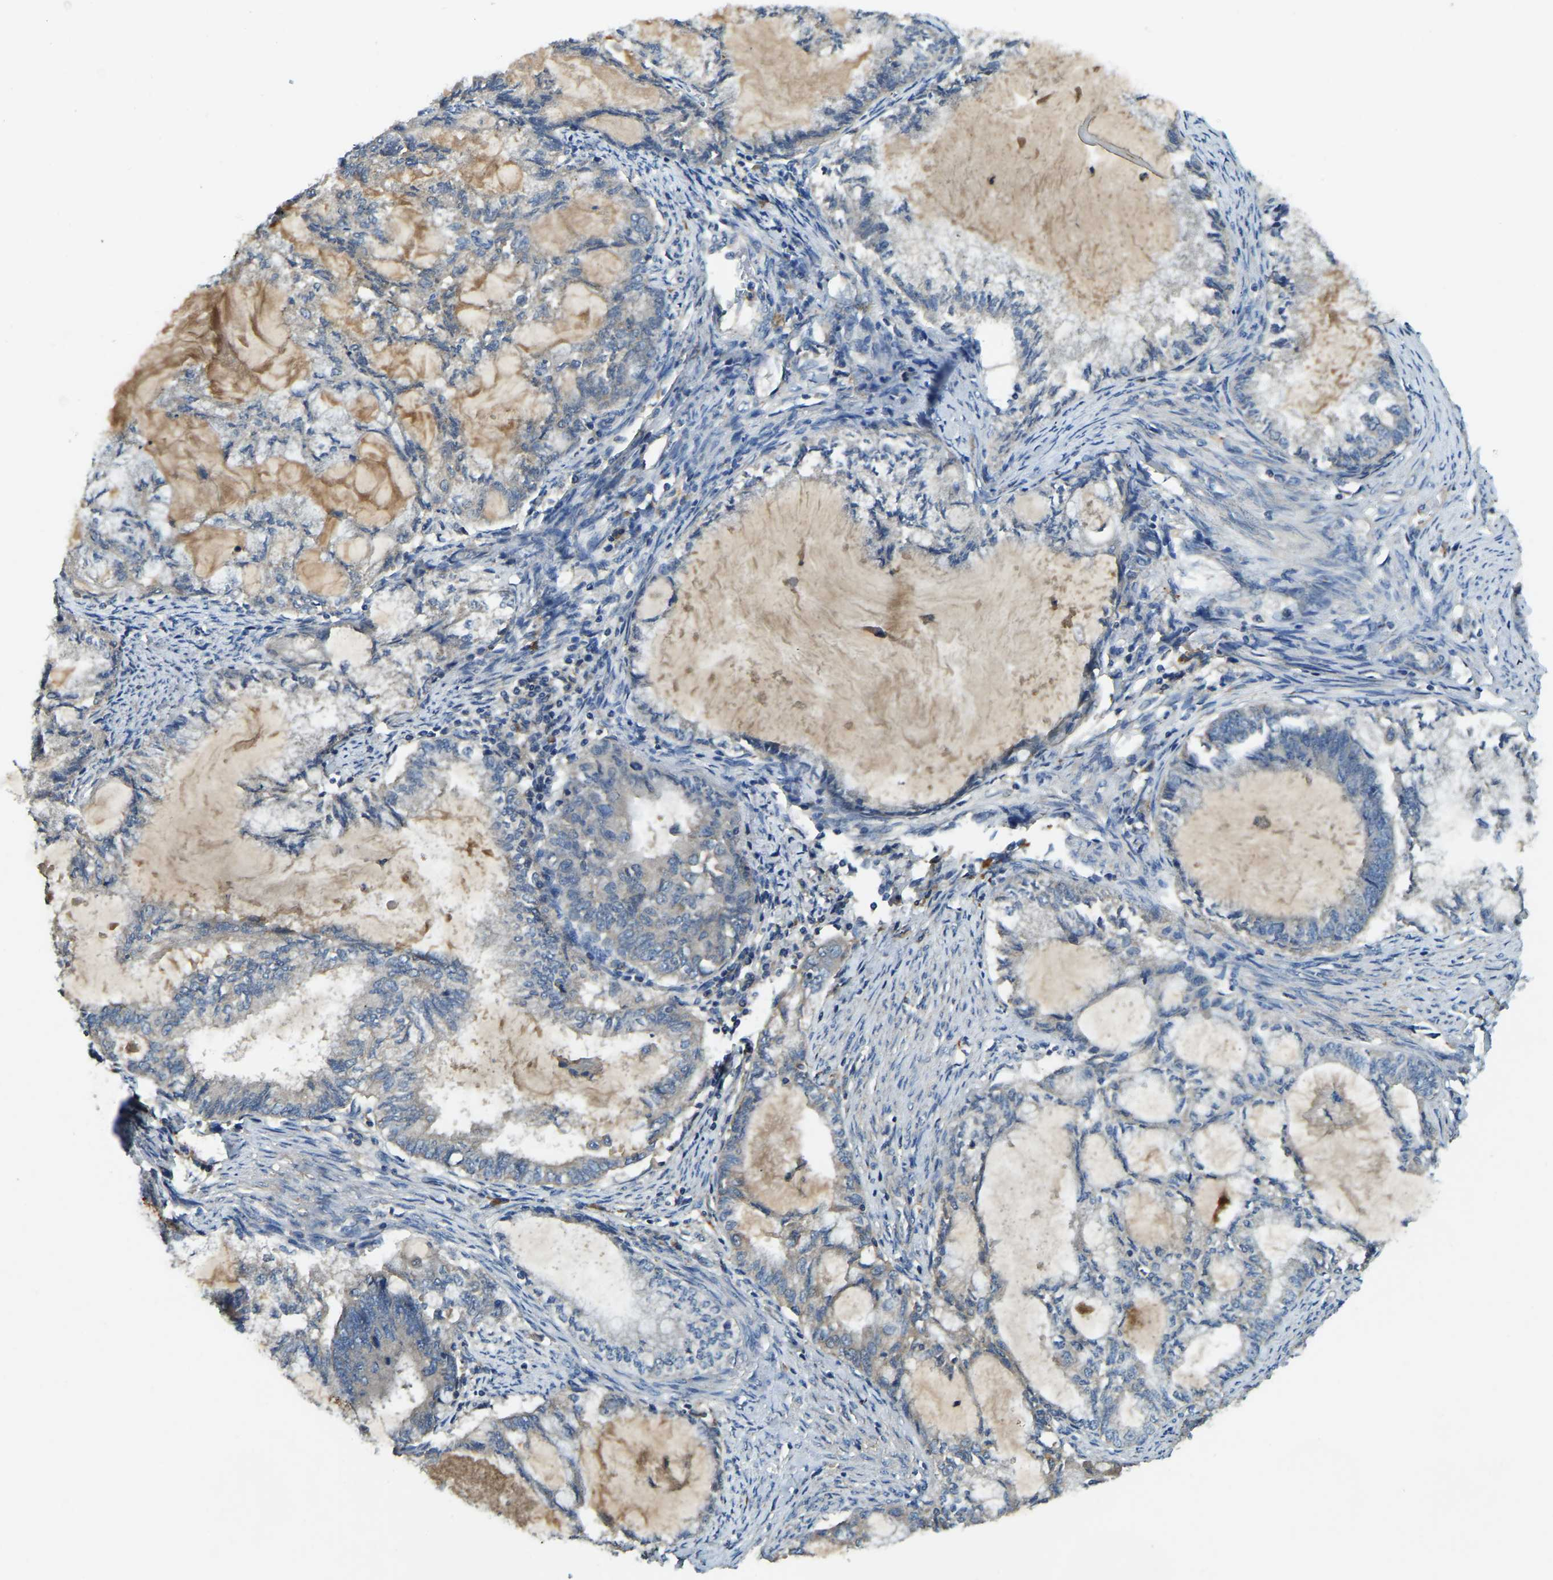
{"staining": {"intensity": "weak", "quantity": "<25%", "location": "cytoplasmic/membranous"}, "tissue": "endometrial cancer", "cell_type": "Tumor cells", "image_type": "cancer", "snomed": [{"axis": "morphology", "description": "Adenocarcinoma, NOS"}, {"axis": "topography", "description": "Endometrium"}], "caption": "Immunohistochemistry (IHC) of human endometrial adenocarcinoma demonstrates no staining in tumor cells.", "gene": "ATP8B1", "patient": {"sex": "female", "age": 86}}